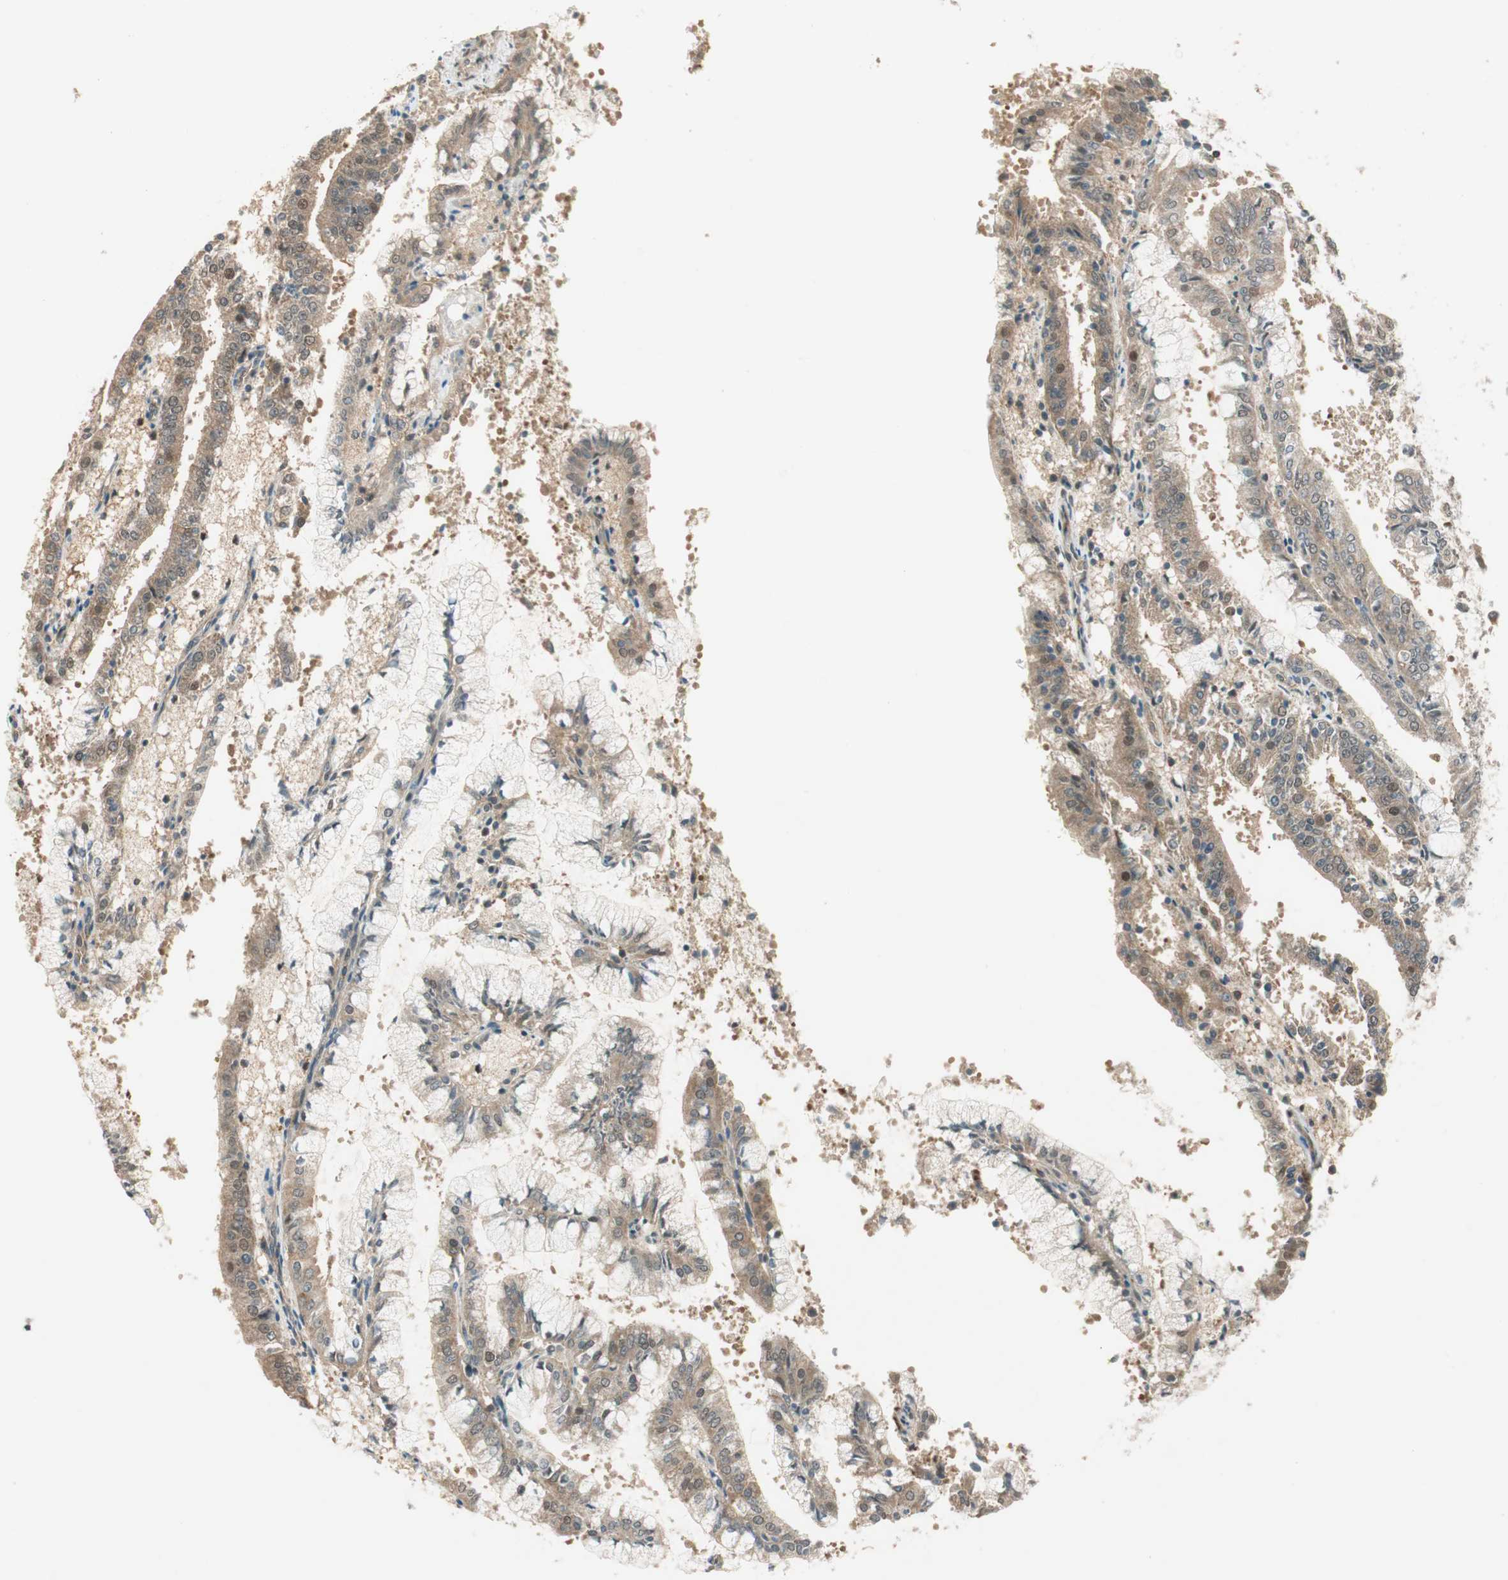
{"staining": {"intensity": "moderate", "quantity": ">75%", "location": "cytoplasmic/membranous,nuclear"}, "tissue": "endometrial cancer", "cell_type": "Tumor cells", "image_type": "cancer", "snomed": [{"axis": "morphology", "description": "Adenocarcinoma, NOS"}, {"axis": "topography", "description": "Endometrium"}], "caption": "Protein analysis of endometrial cancer tissue demonstrates moderate cytoplasmic/membranous and nuclear staining in approximately >75% of tumor cells.", "gene": "PSMD8", "patient": {"sex": "female", "age": 63}}